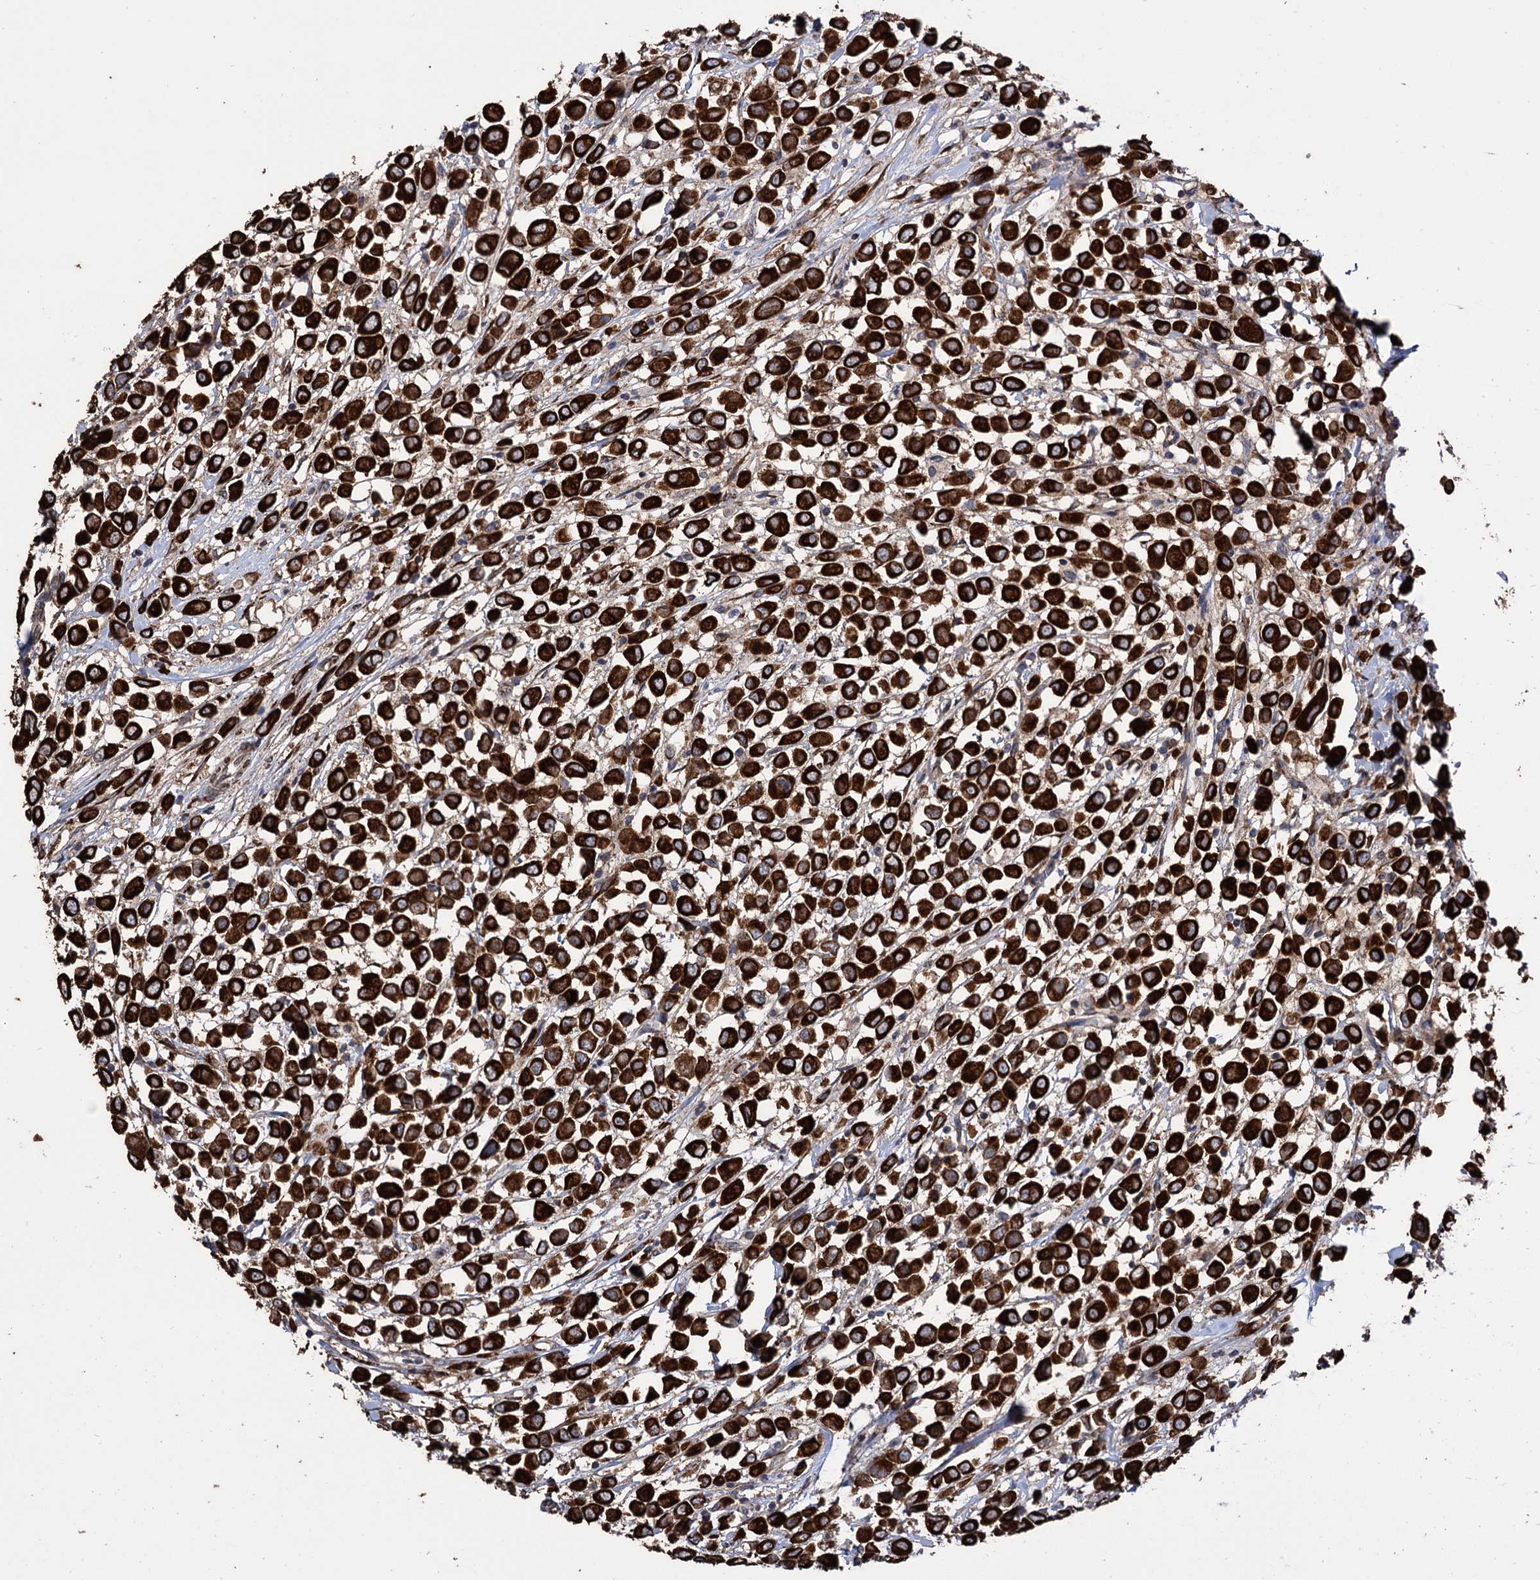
{"staining": {"intensity": "strong", "quantity": ">75%", "location": "cytoplasmic/membranous"}, "tissue": "breast cancer", "cell_type": "Tumor cells", "image_type": "cancer", "snomed": [{"axis": "morphology", "description": "Duct carcinoma"}, {"axis": "topography", "description": "Breast"}], "caption": "Immunohistochemical staining of human breast intraductal carcinoma displays high levels of strong cytoplasmic/membranous staining in approximately >75% of tumor cells.", "gene": "CDAN1", "patient": {"sex": "female", "age": 61}}